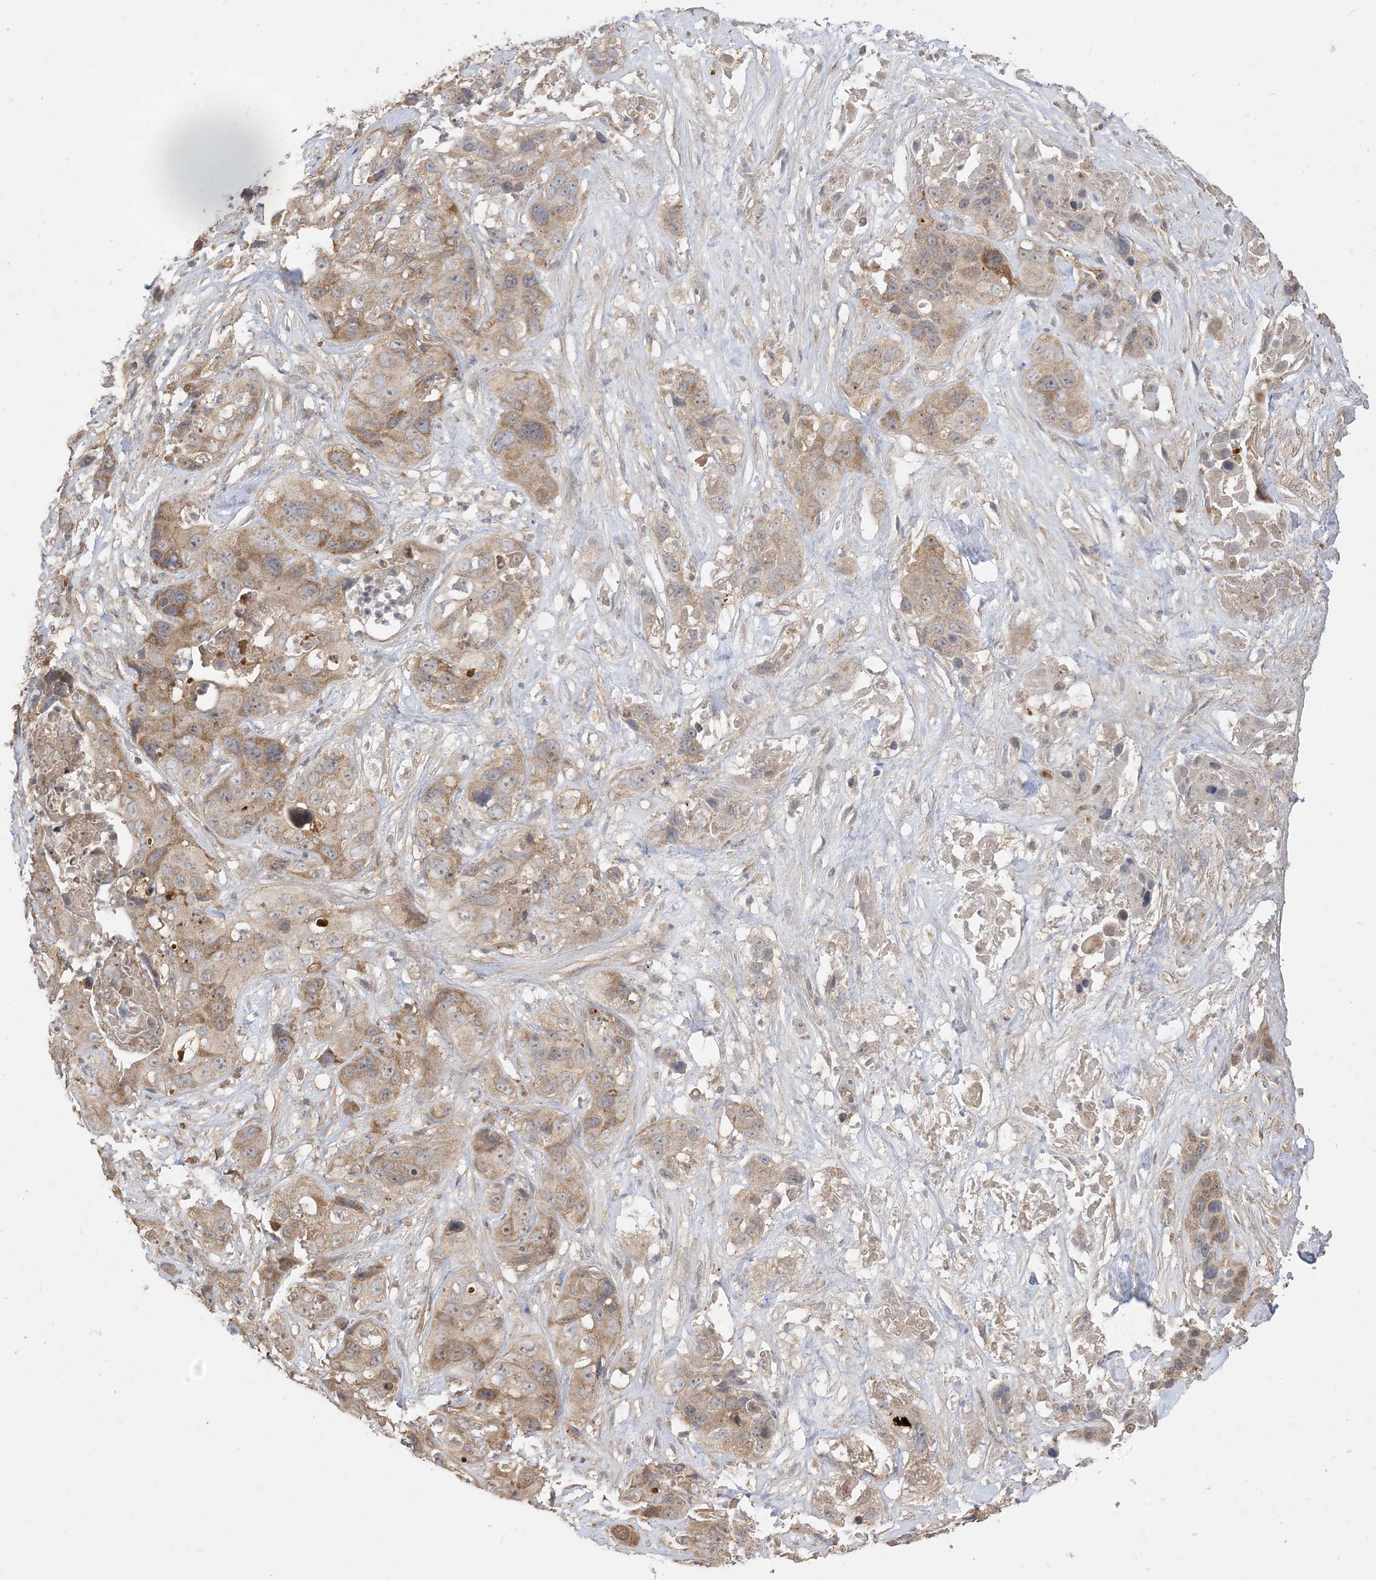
{"staining": {"intensity": "moderate", "quantity": ">75%", "location": "cytoplasmic/membranous"}, "tissue": "liver cancer", "cell_type": "Tumor cells", "image_type": "cancer", "snomed": [{"axis": "morphology", "description": "Cholangiocarcinoma"}, {"axis": "topography", "description": "Liver"}], "caption": "A brown stain highlights moderate cytoplasmic/membranous positivity of a protein in human liver cancer (cholangiocarcinoma) tumor cells. (brown staining indicates protein expression, while blue staining denotes nuclei).", "gene": "SIRT3", "patient": {"sex": "female", "age": 61}}